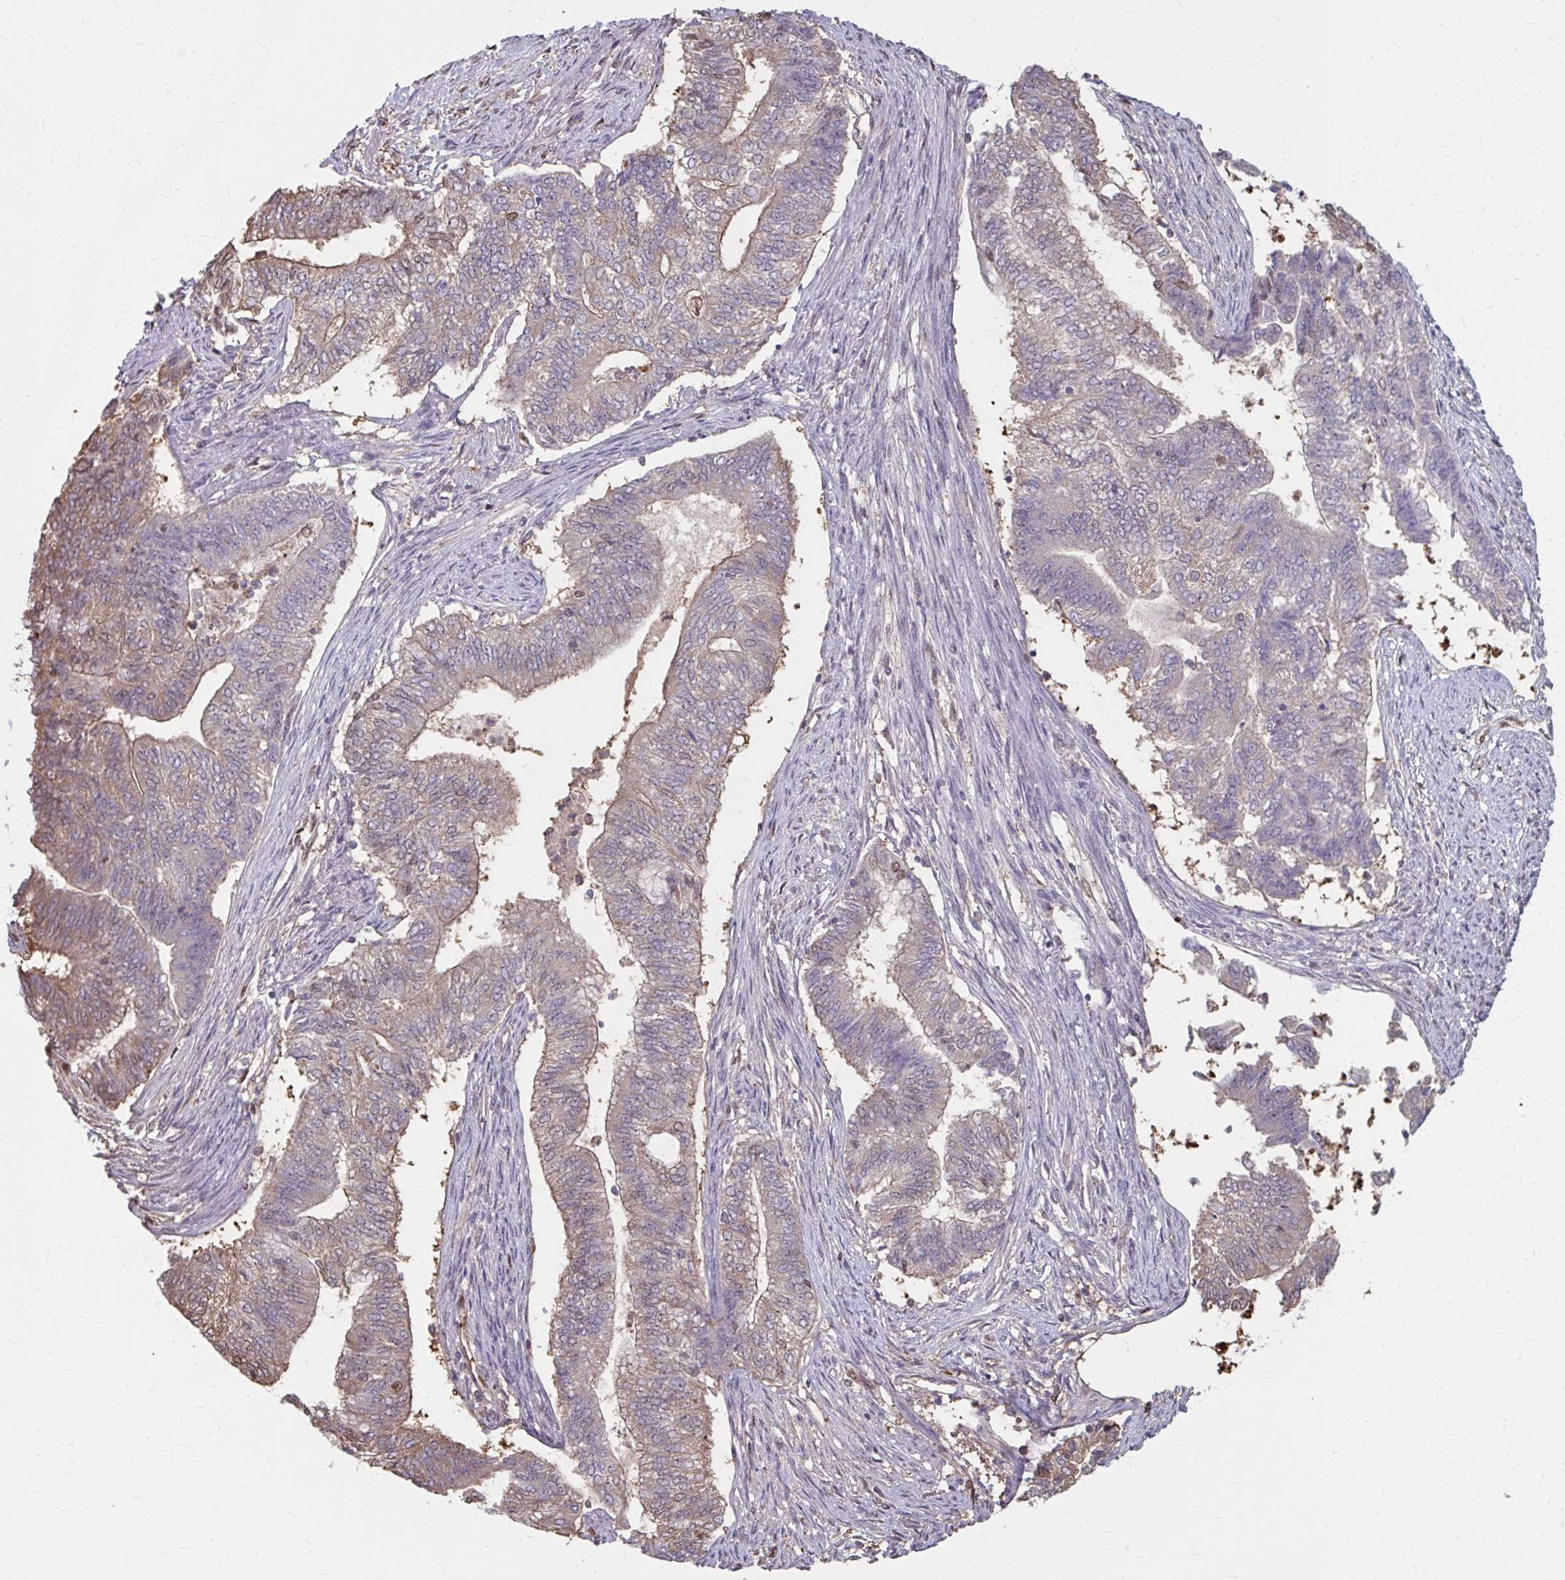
{"staining": {"intensity": "weak", "quantity": "25%-75%", "location": "cytoplasmic/membranous,nuclear"}, "tissue": "endometrial cancer", "cell_type": "Tumor cells", "image_type": "cancer", "snomed": [{"axis": "morphology", "description": "Adenocarcinoma, NOS"}, {"axis": "topography", "description": "Endometrium"}], "caption": "Protein expression analysis of human endometrial cancer (adenocarcinoma) reveals weak cytoplasmic/membranous and nuclear staining in approximately 25%-75% of tumor cells.", "gene": "ING4", "patient": {"sex": "female", "age": 65}}